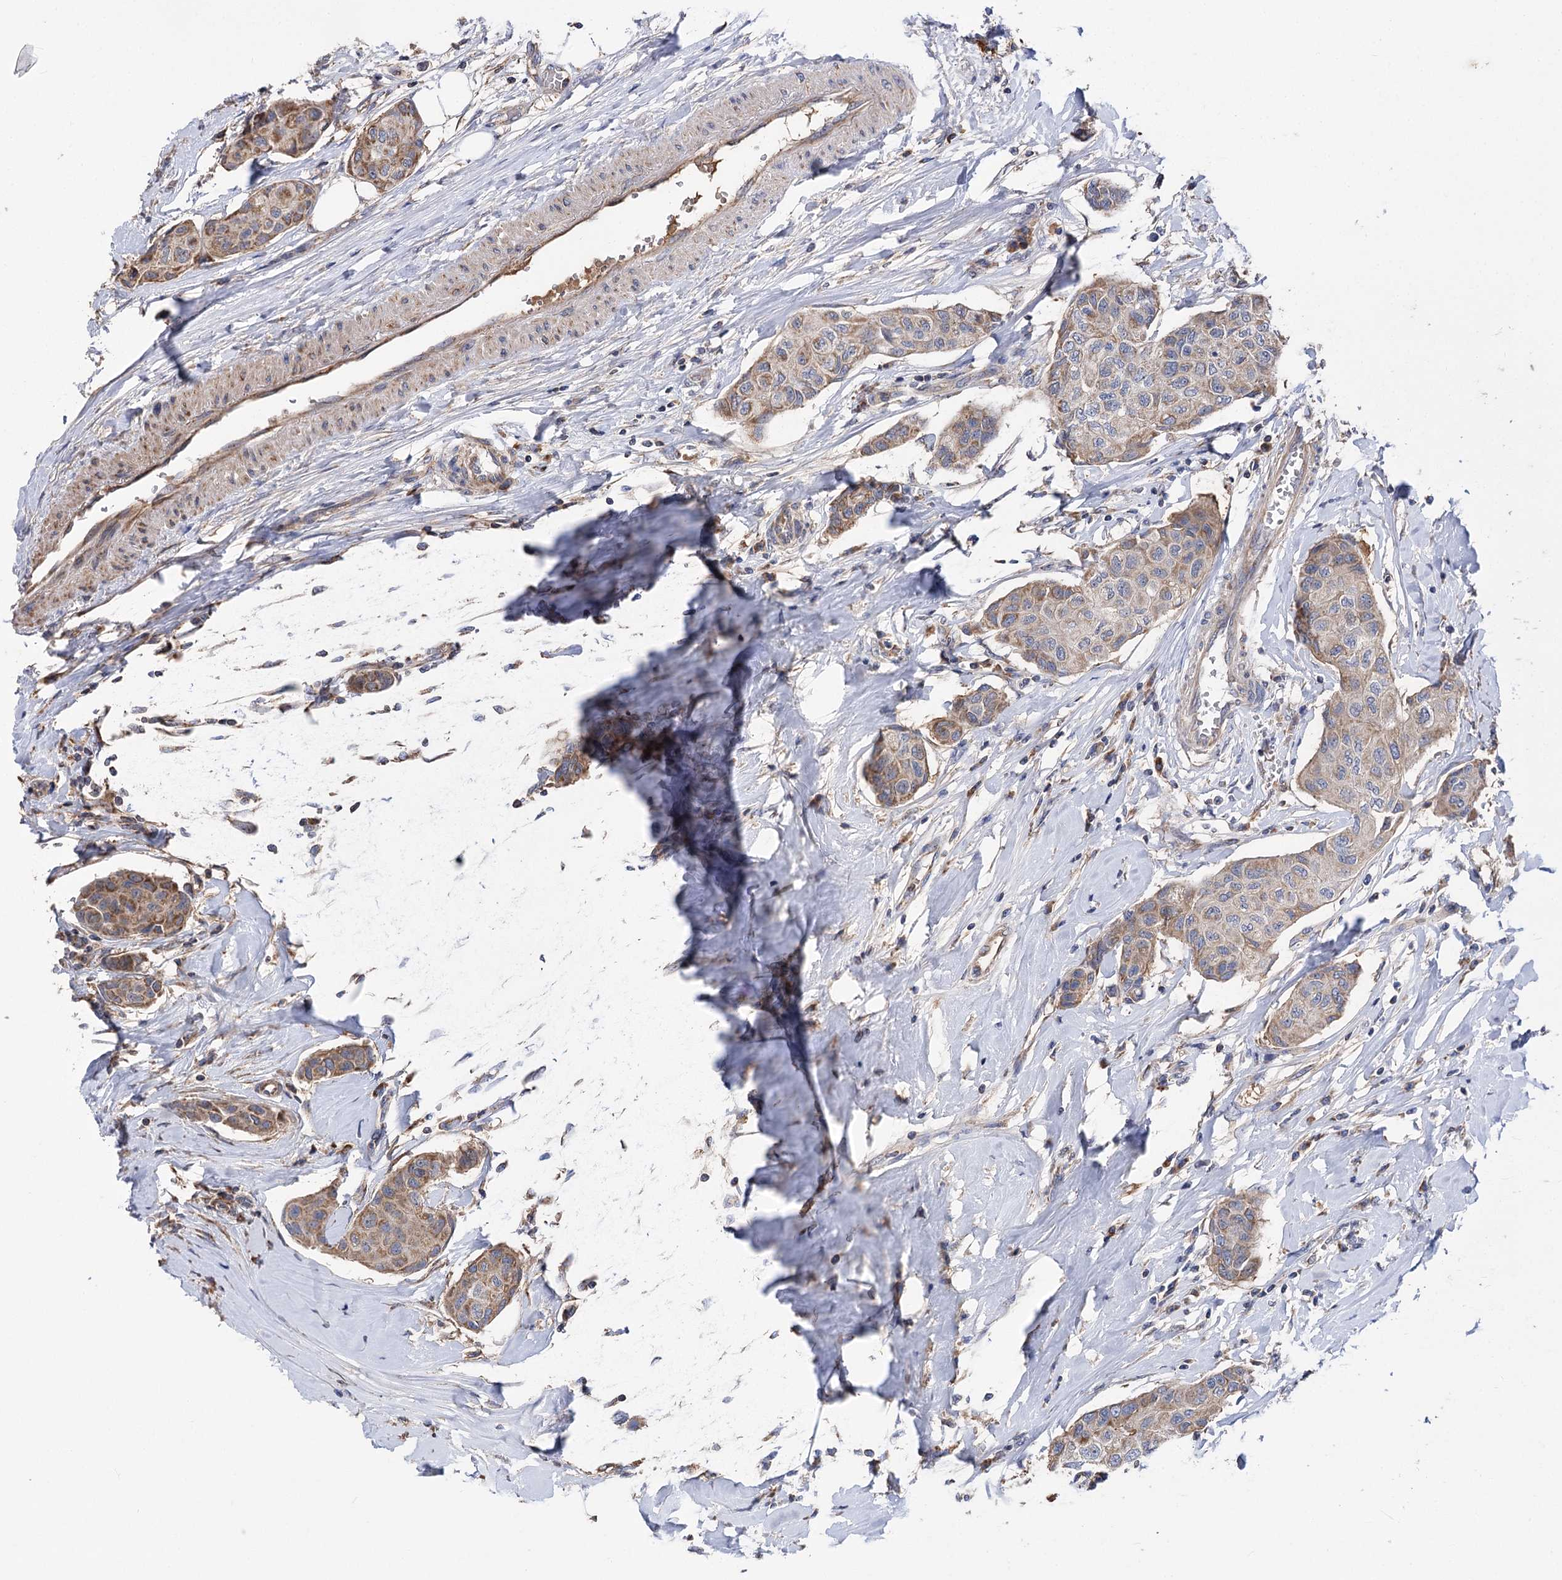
{"staining": {"intensity": "moderate", "quantity": ">75%", "location": "cytoplasmic/membranous"}, "tissue": "breast cancer", "cell_type": "Tumor cells", "image_type": "cancer", "snomed": [{"axis": "morphology", "description": "Duct carcinoma"}, {"axis": "topography", "description": "Breast"}], "caption": "Invasive ductal carcinoma (breast) tissue shows moderate cytoplasmic/membranous expression in about >75% of tumor cells Immunohistochemistry stains the protein in brown and the nuclei are stained blue.", "gene": "RASSF3", "patient": {"sex": "female", "age": 80}}